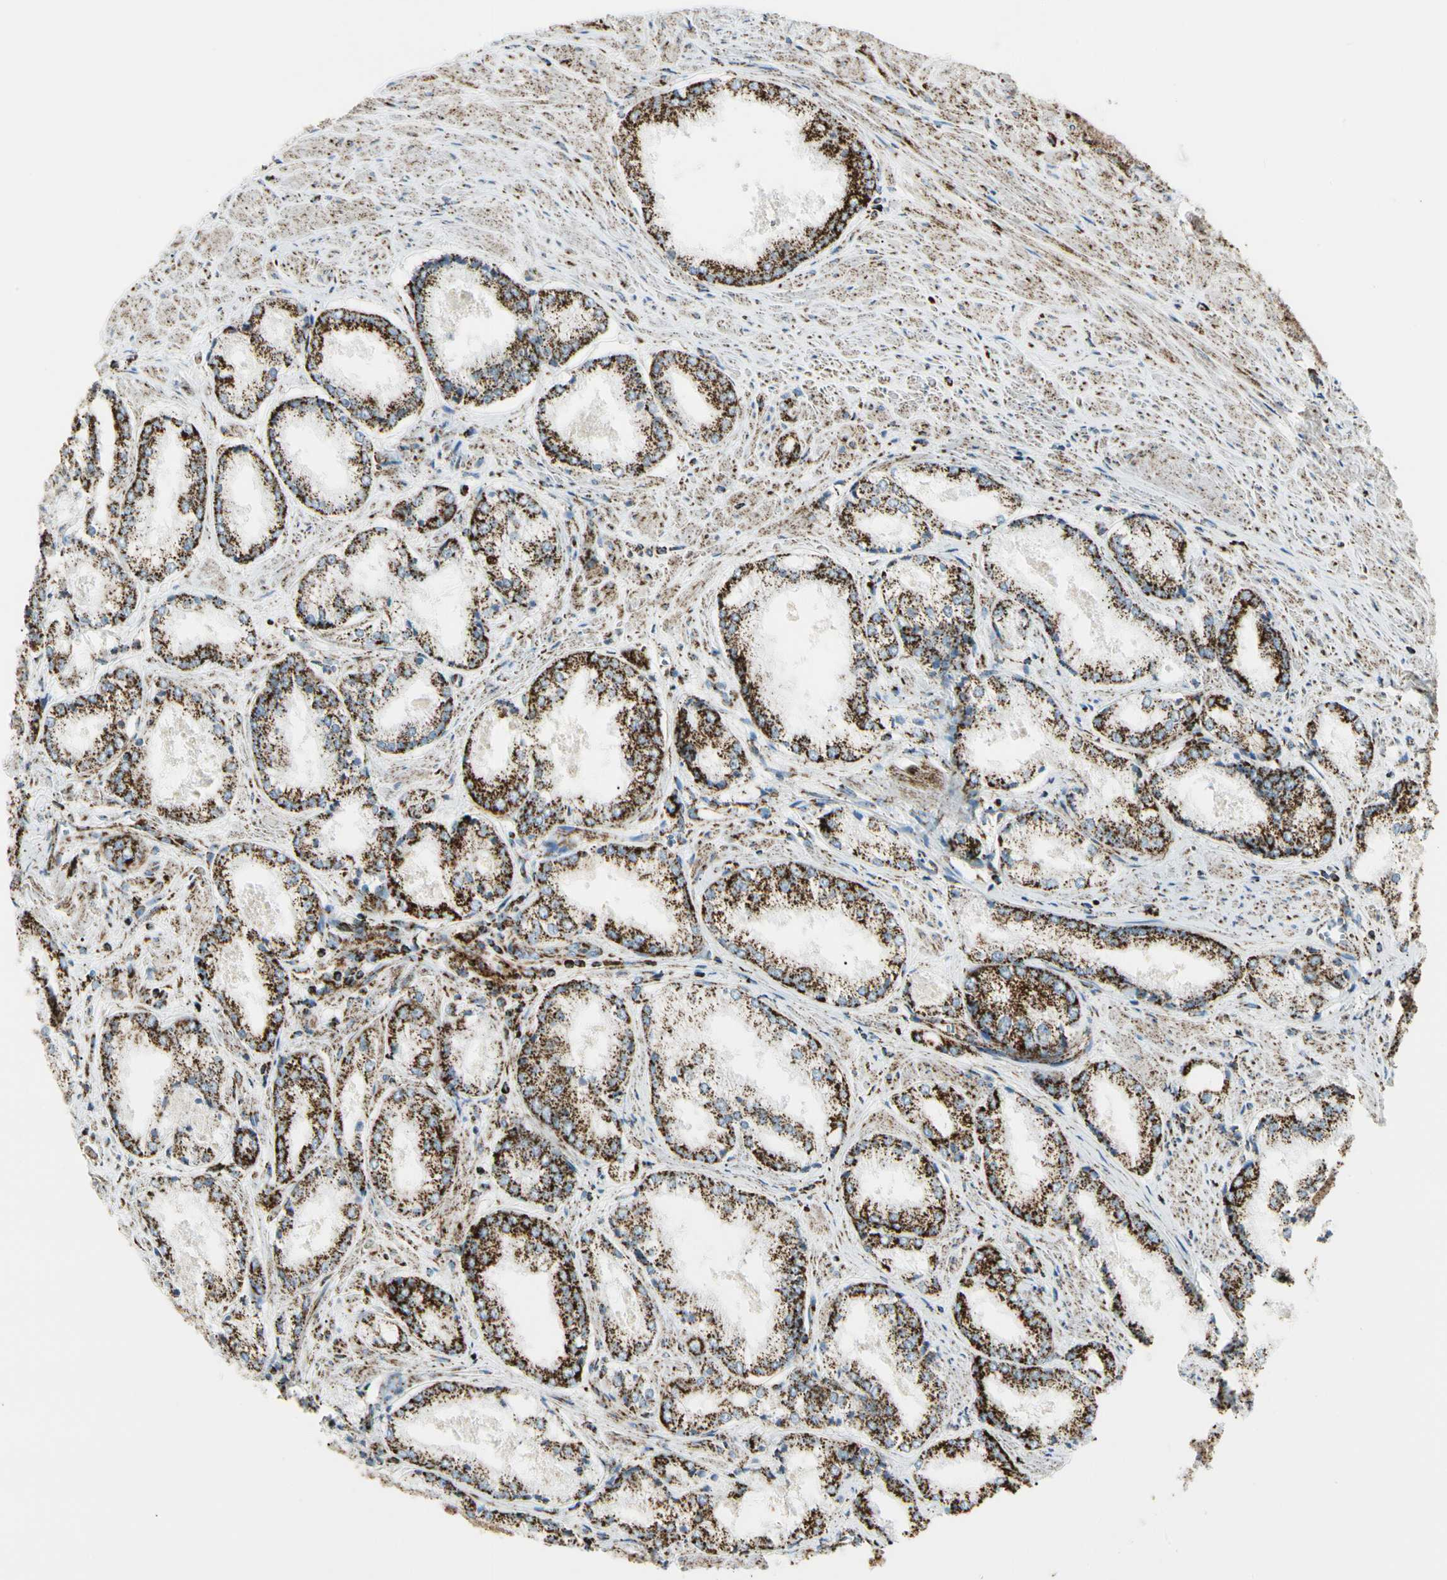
{"staining": {"intensity": "strong", "quantity": ">75%", "location": "cytoplasmic/membranous"}, "tissue": "prostate cancer", "cell_type": "Tumor cells", "image_type": "cancer", "snomed": [{"axis": "morphology", "description": "Adenocarcinoma, Low grade"}, {"axis": "topography", "description": "Prostate"}], "caption": "Protein expression analysis of human prostate cancer (adenocarcinoma (low-grade)) reveals strong cytoplasmic/membranous expression in approximately >75% of tumor cells.", "gene": "ME2", "patient": {"sex": "male", "age": 64}}